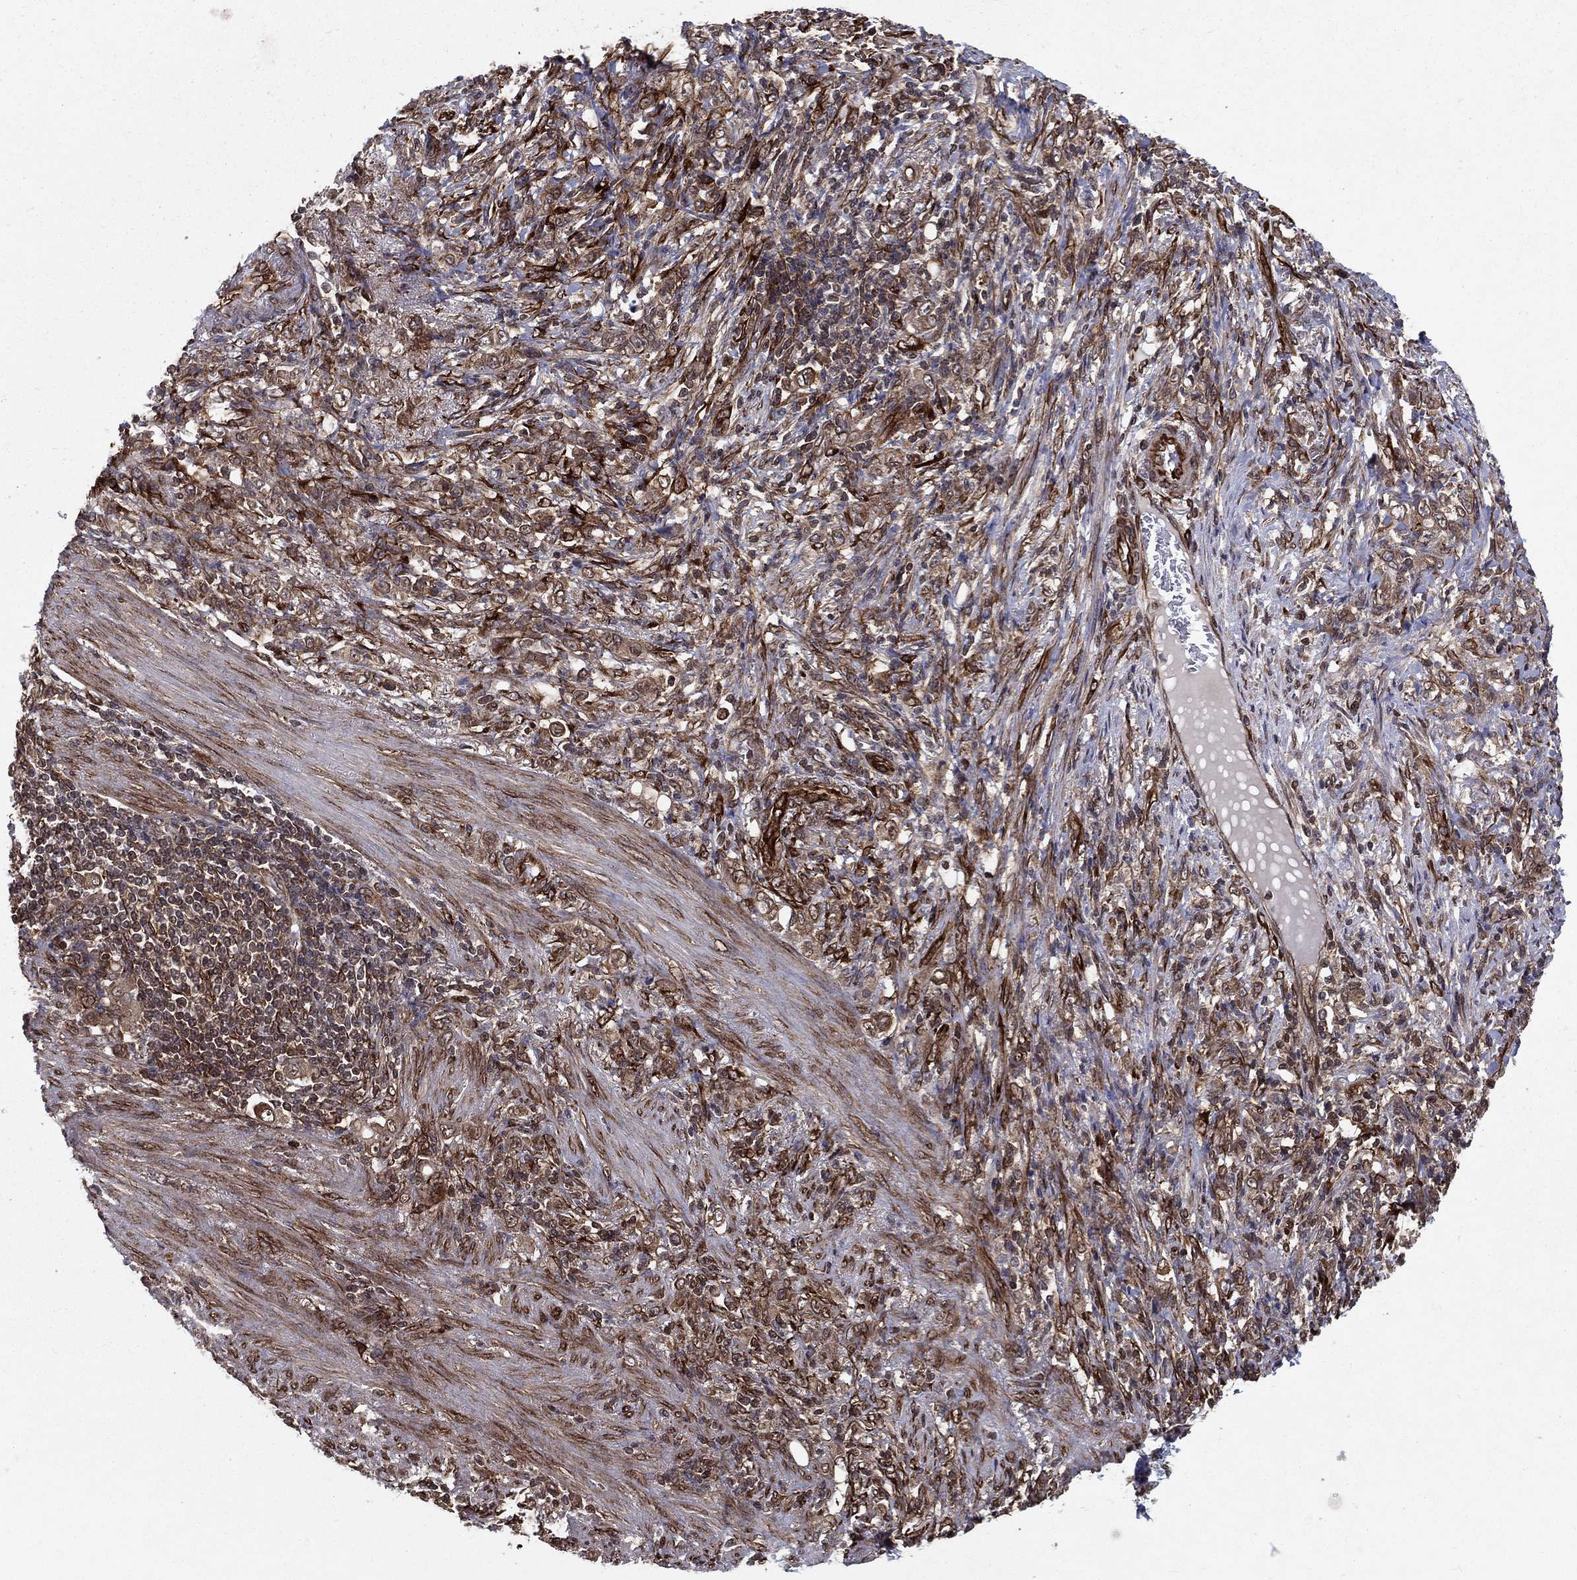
{"staining": {"intensity": "moderate", "quantity": ">75%", "location": "cytoplasmic/membranous,nuclear"}, "tissue": "stomach cancer", "cell_type": "Tumor cells", "image_type": "cancer", "snomed": [{"axis": "morphology", "description": "Normal tissue, NOS"}, {"axis": "morphology", "description": "Adenocarcinoma, NOS"}, {"axis": "topography", "description": "Stomach"}], "caption": "A brown stain highlights moderate cytoplasmic/membranous and nuclear staining of a protein in stomach adenocarcinoma tumor cells.", "gene": "CERS2", "patient": {"sex": "female", "age": 79}}